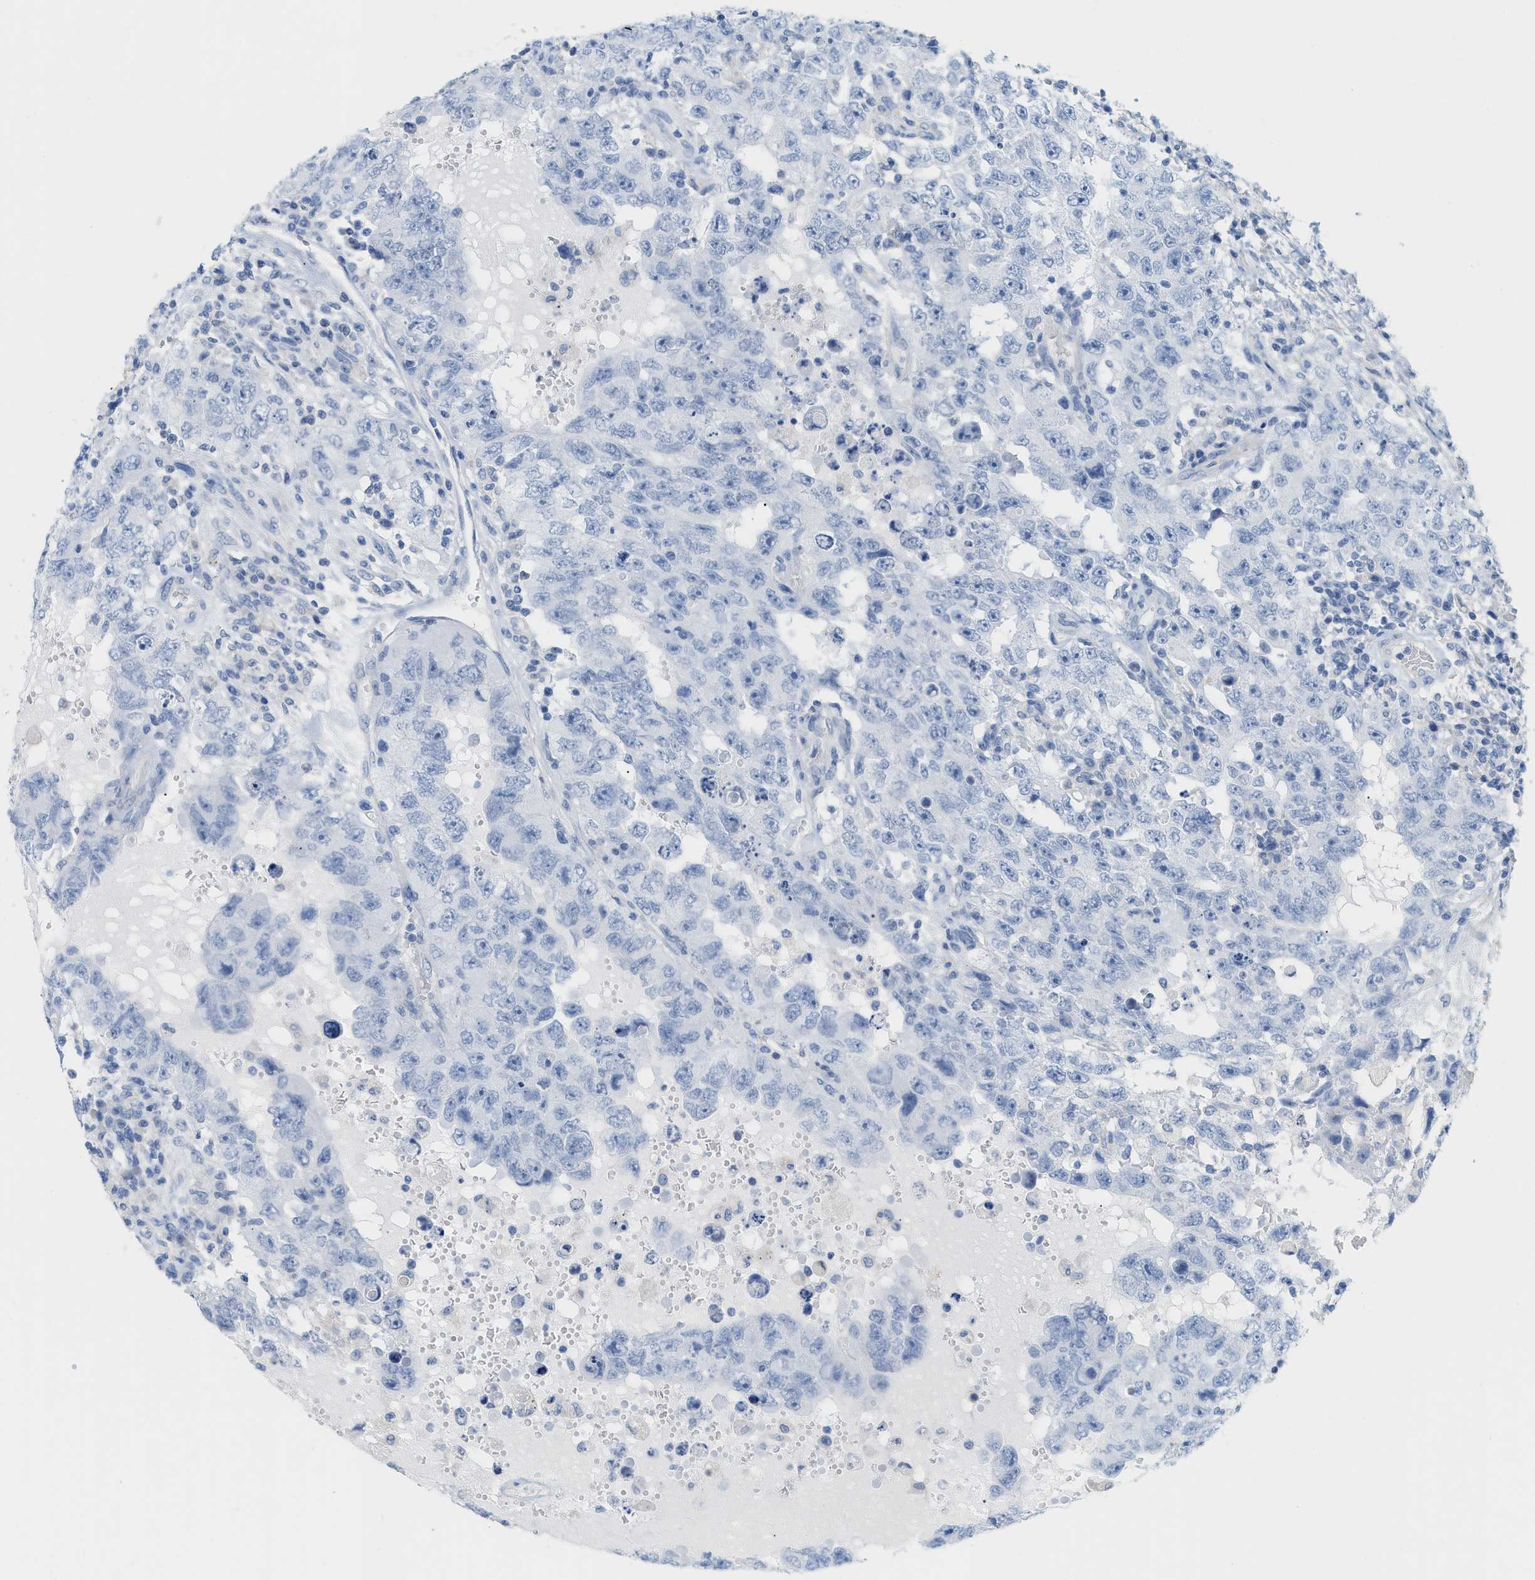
{"staining": {"intensity": "negative", "quantity": "none", "location": "none"}, "tissue": "testis cancer", "cell_type": "Tumor cells", "image_type": "cancer", "snomed": [{"axis": "morphology", "description": "Carcinoma, Embryonal, NOS"}, {"axis": "topography", "description": "Testis"}], "caption": "A photomicrograph of testis cancer stained for a protein shows no brown staining in tumor cells.", "gene": "PAPPA", "patient": {"sex": "male", "age": 26}}